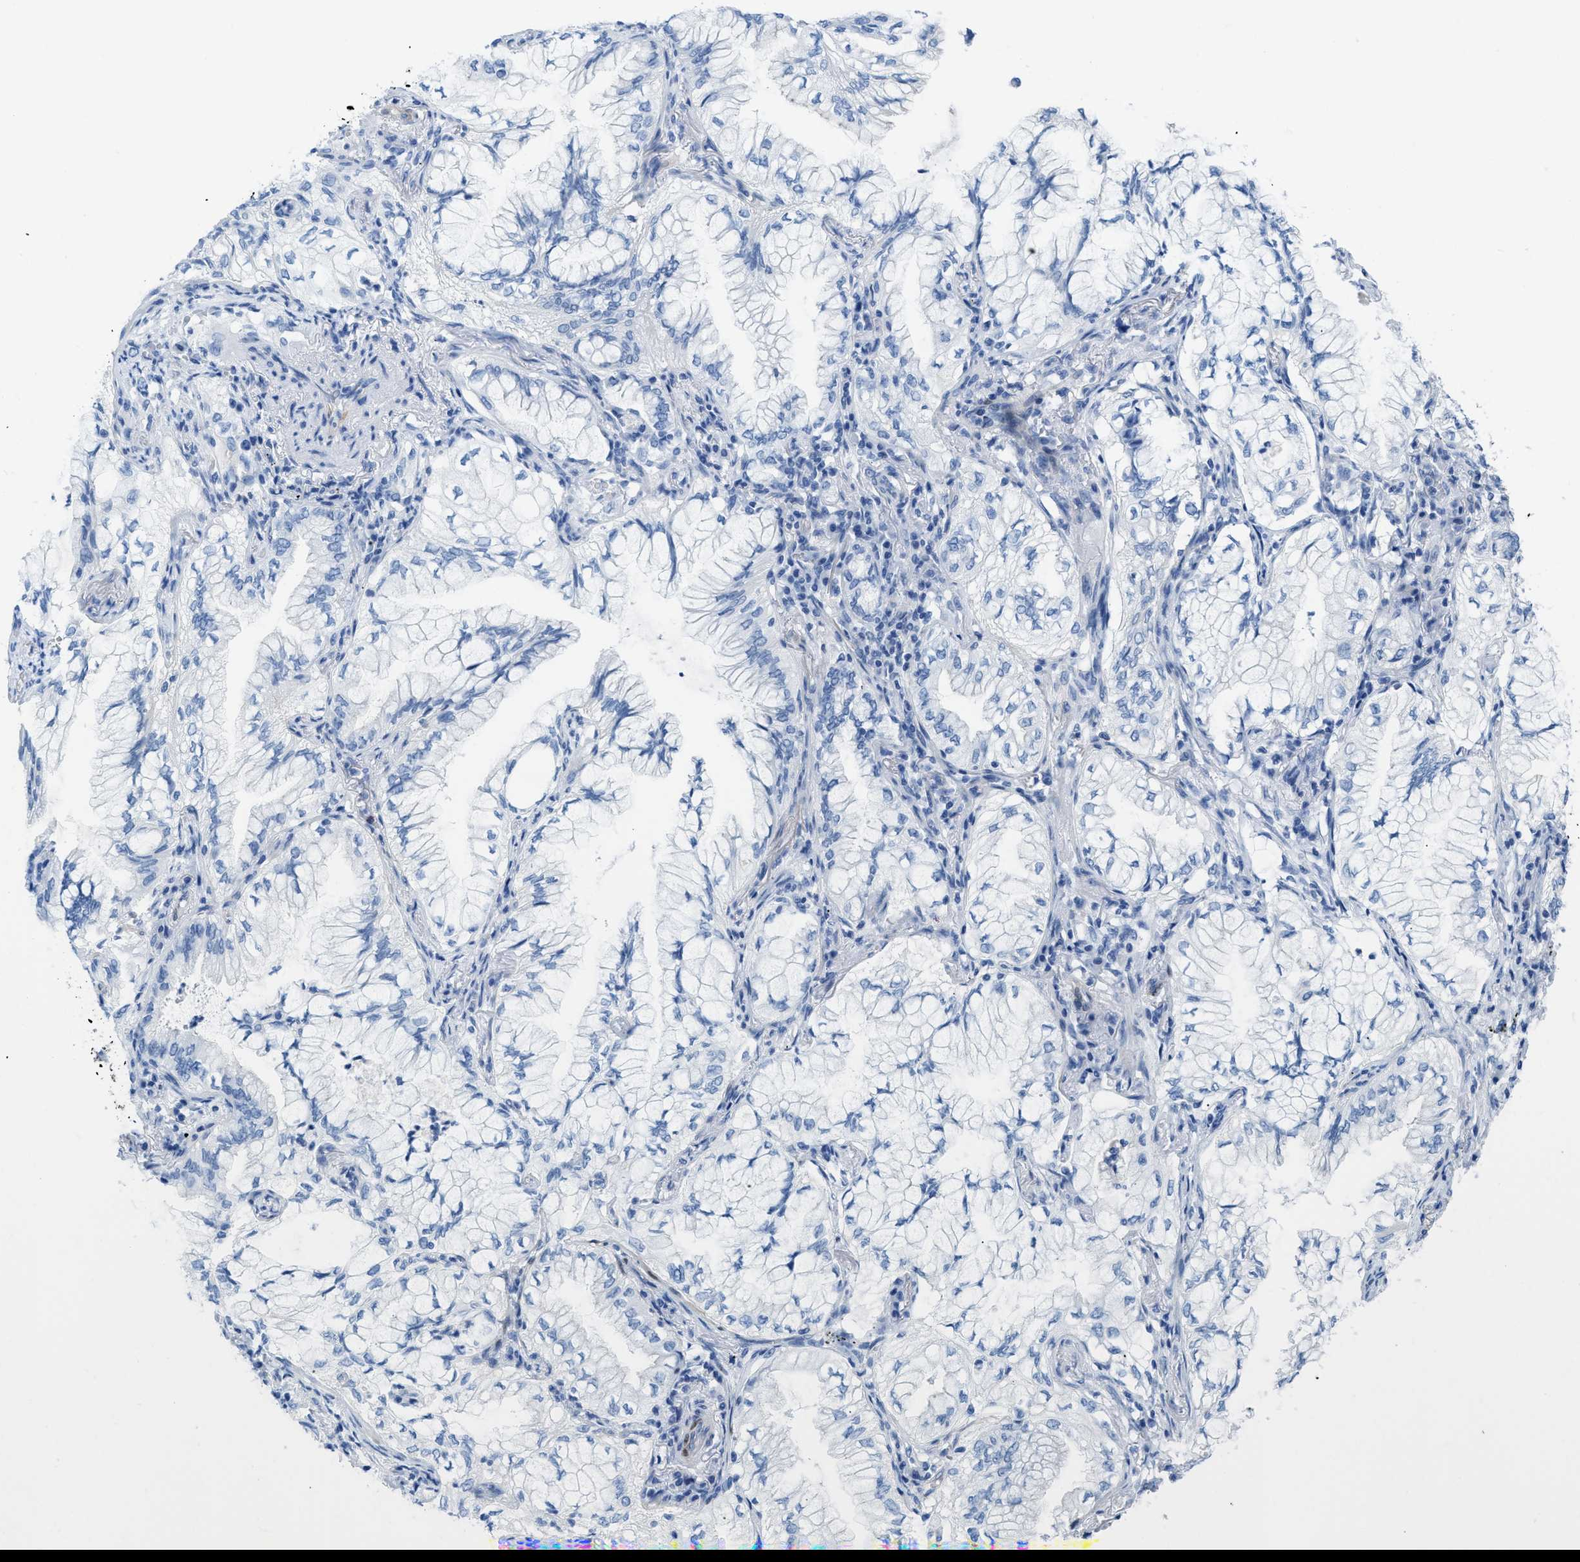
{"staining": {"intensity": "negative", "quantity": "none", "location": "none"}, "tissue": "lung cancer", "cell_type": "Tumor cells", "image_type": "cancer", "snomed": [{"axis": "morphology", "description": "Adenocarcinoma, NOS"}, {"axis": "topography", "description": "Lung"}], "caption": "This is an immunohistochemistry micrograph of lung cancer (adenocarcinoma). There is no expression in tumor cells.", "gene": "NKAIN3", "patient": {"sex": "female", "age": 70}}